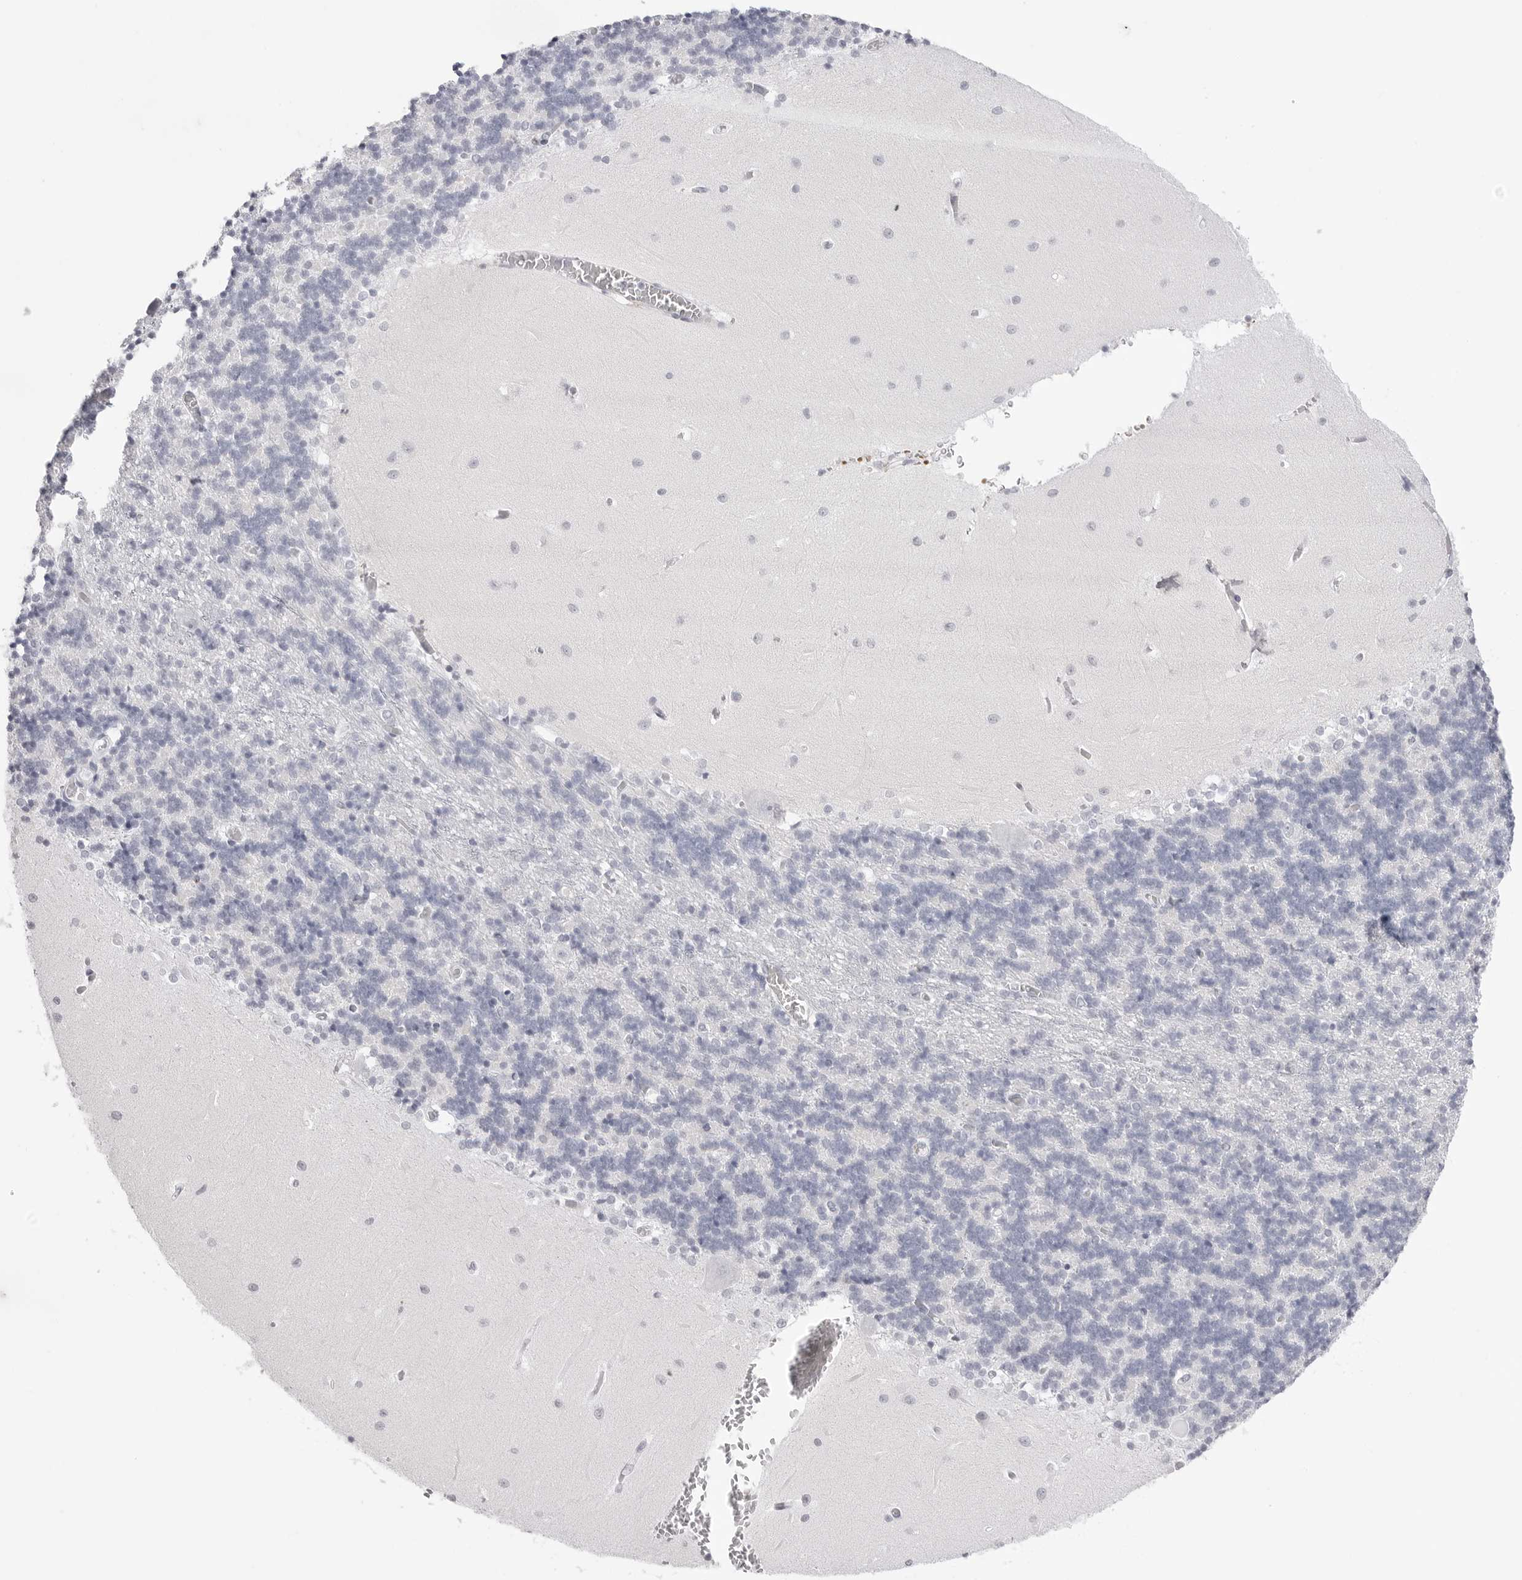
{"staining": {"intensity": "negative", "quantity": "none", "location": "none"}, "tissue": "cerebellum", "cell_type": "Cells in granular layer", "image_type": "normal", "snomed": [{"axis": "morphology", "description": "Normal tissue, NOS"}, {"axis": "topography", "description": "Cerebellum"}], "caption": "The immunohistochemistry micrograph has no significant positivity in cells in granular layer of cerebellum. (Brightfield microscopy of DAB (3,3'-diaminobenzidine) IHC at high magnification).", "gene": "TSSK1B", "patient": {"sex": "male", "age": 37}}